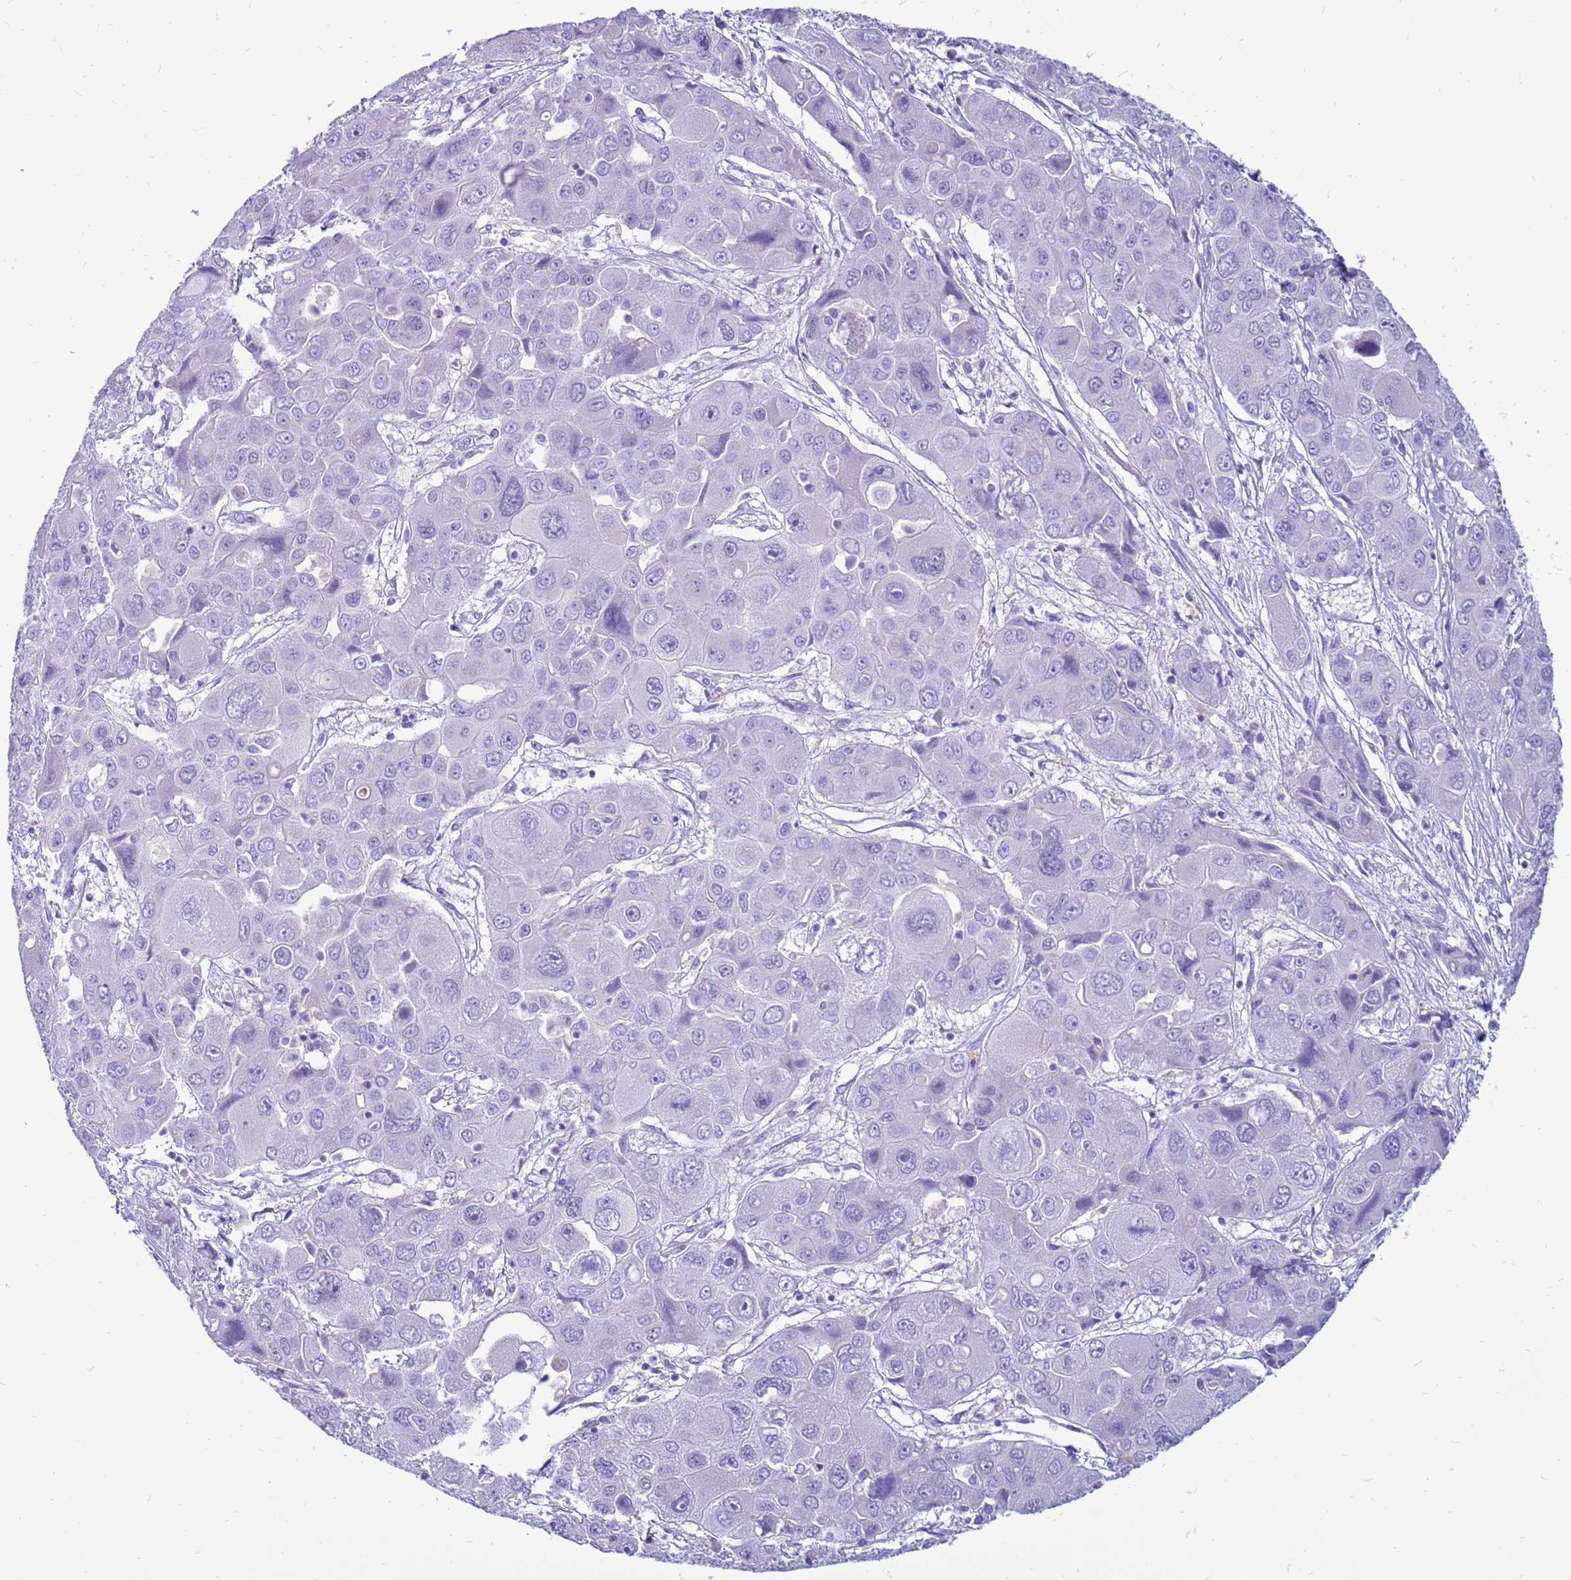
{"staining": {"intensity": "negative", "quantity": "none", "location": "none"}, "tissue": "liver cancer", "cell_type": "Tumor cells", "image_type": "cancer", "snomed": [{"axis": "morphology", "description": "Cholangiocarcinoma"}, {"axis": "topography", "description": "Liver"}], "caption": "Tumor cells are negative for brown protein staining in liver cholangiocarcinoma.", "gene": "PDE10A", "patient": {"sex": "male", "age": 67}}